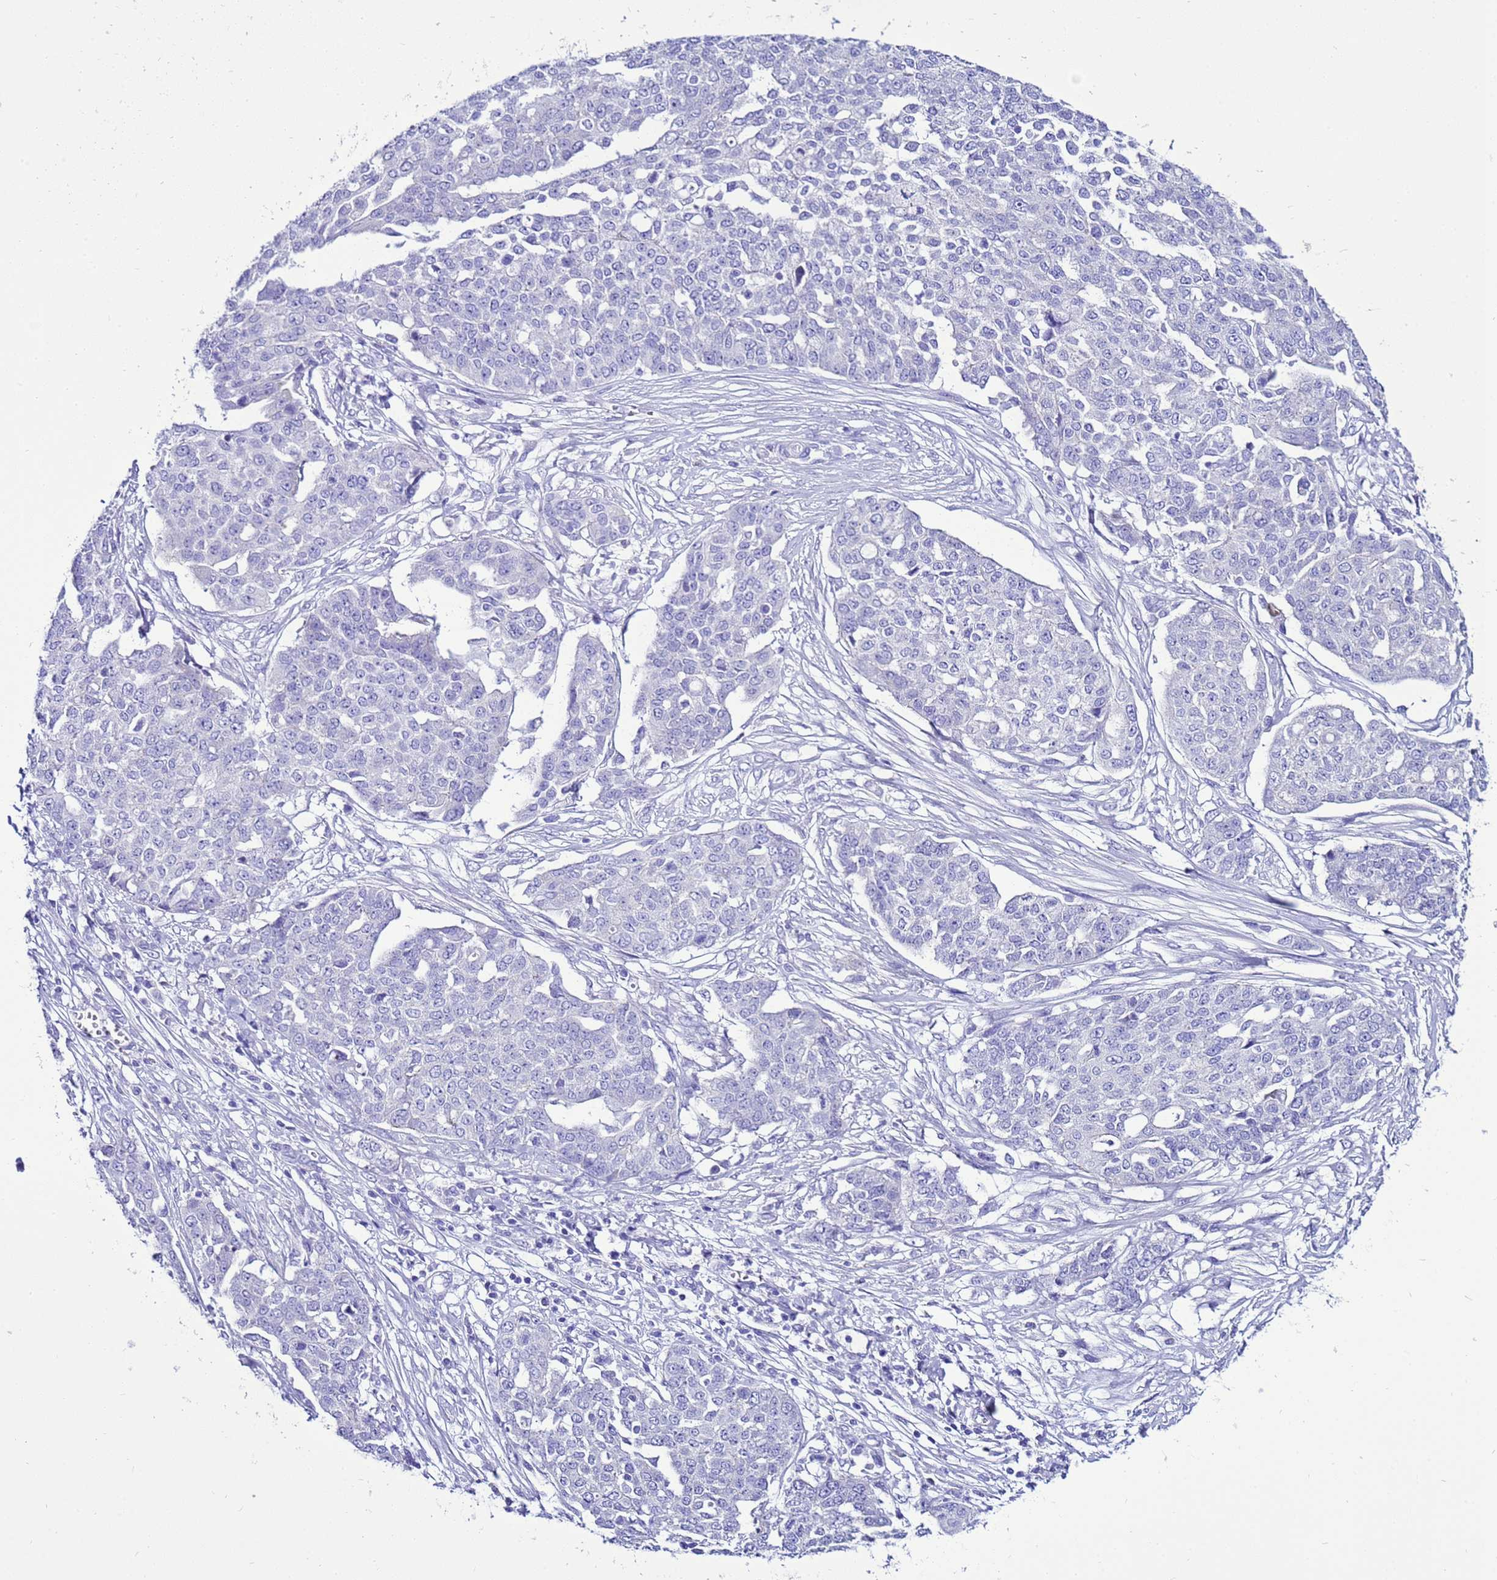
{"staining": {"intensity": "negative", "quantity": "none", "location": "none"}, "tissue": "ovarian cancer", "cell_type": "Tumor cells", "image_type": "cancer", "snomed": [{"axis": "morphology", "description": "Cystadenocarcinoma, serous, NOS"}, {"axis": "topography", "description": "Soft tissue"}, {"axis": "topography", "description": "Ovary"}], "caption": "DAB (3,3'-diaminobenzidine) immunohistochemical staining of ovarian serous cystadenocarcinoma displays no significant staining in tumor cells.", "gene": "BEST2", "patient": {"sex": "female", "age": 57}}